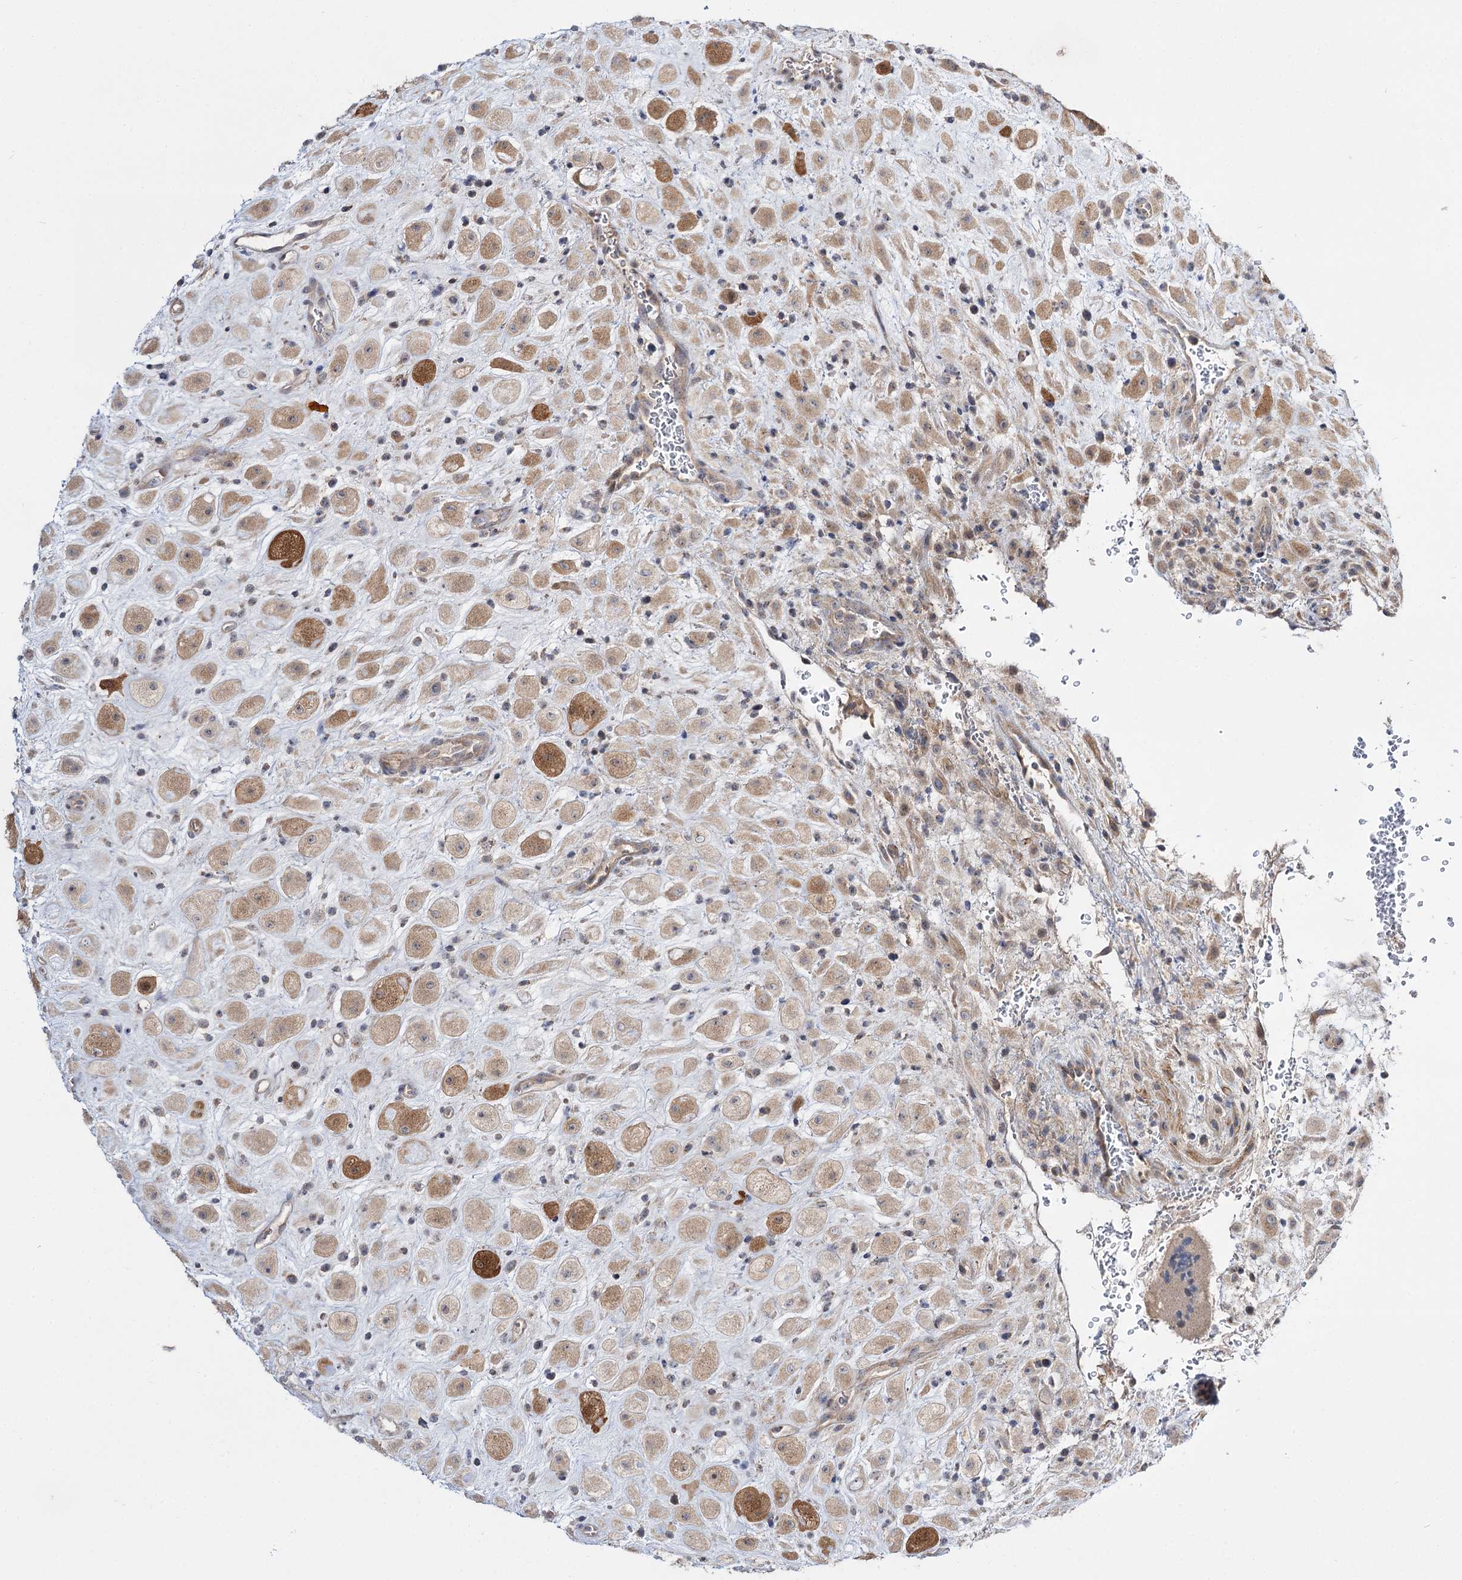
{"staining": {"intensity": "moderate", "quantity": ">75%", "location": "cytoplasmic/membranous"}, "tissue": "placenta", "cell_type": "Decidual cells", "image_type": "normal", "snomed": [{"axis": "morphology", "description": "Normal tissue, NOS"}, {"axis": "topography", "description": "Placenta"}], "caption": "A high-resolution micrograph shows immunohistochemistry staining of unremarkable placenta, which demonstrates moderate cytoplasmic/membranous staining in approximately >75% of decidual cells. The staining was performed using DAB (3,3'-diaminobenzidine), with brown indicating positive protein expression. Nuclei are stained blue with hematoxylin.", "gene": "C11orf80", "patient": {"sex": "female", "age": 35}}